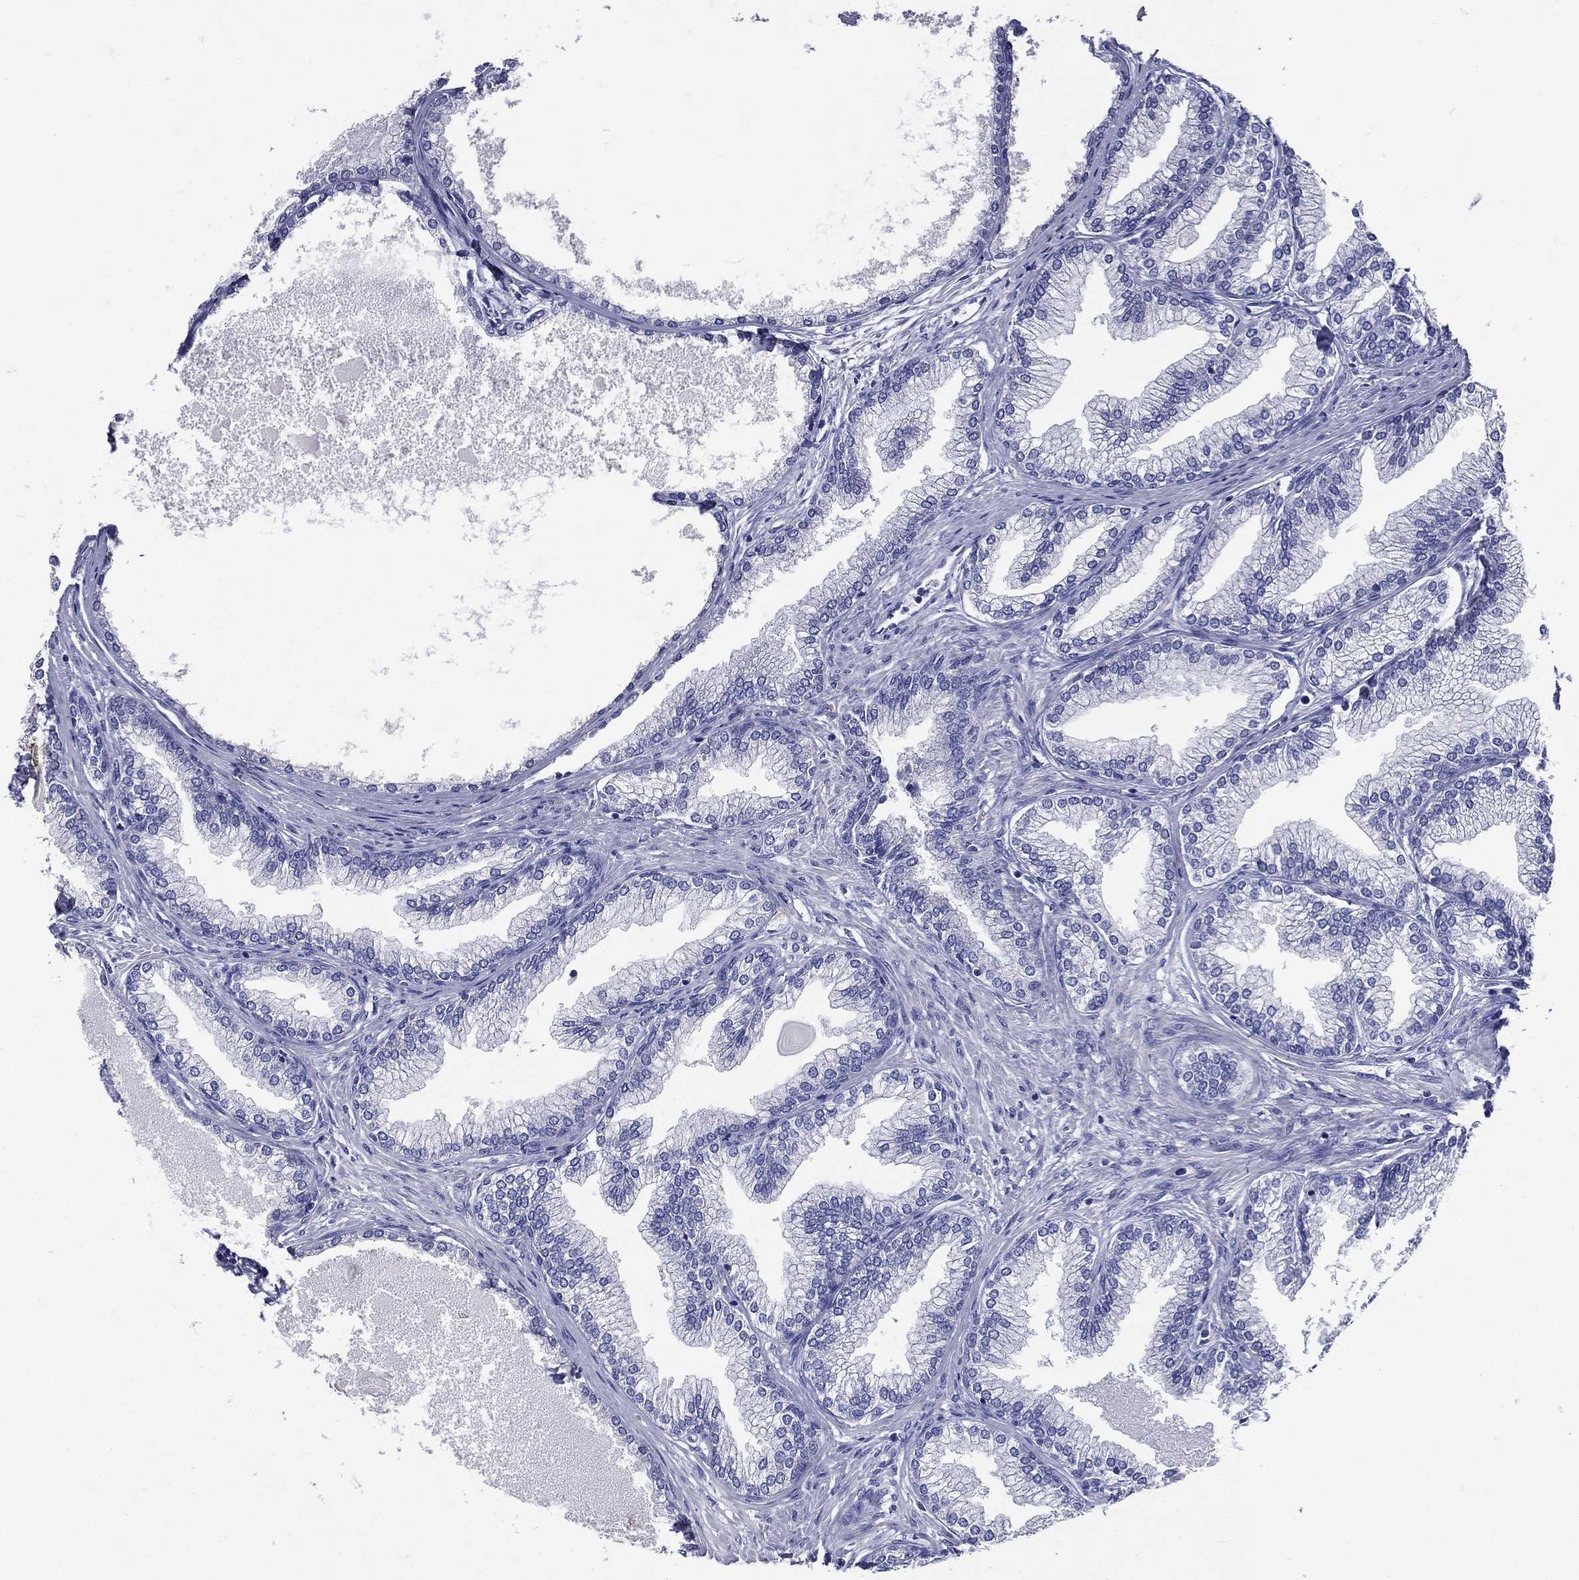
{"staining": {"intensity": "negative", "quantity": "none", "location": "none"}, "tissue": "prostate", "cell_type": "Glandular cells", "image_type": "normal", "snomed": [{"axis": "morphology", "description": "Normal tissue, NOS"}, {"axis": "topography", "description": "Prostate"}], "caption": "High power microscopy photomicrograph of an IHC micrograph of normal prostate, revealing no significant staining in glandular cells.", "gene": "TGM1", "patient": {"sex": "male", "age": 72}}